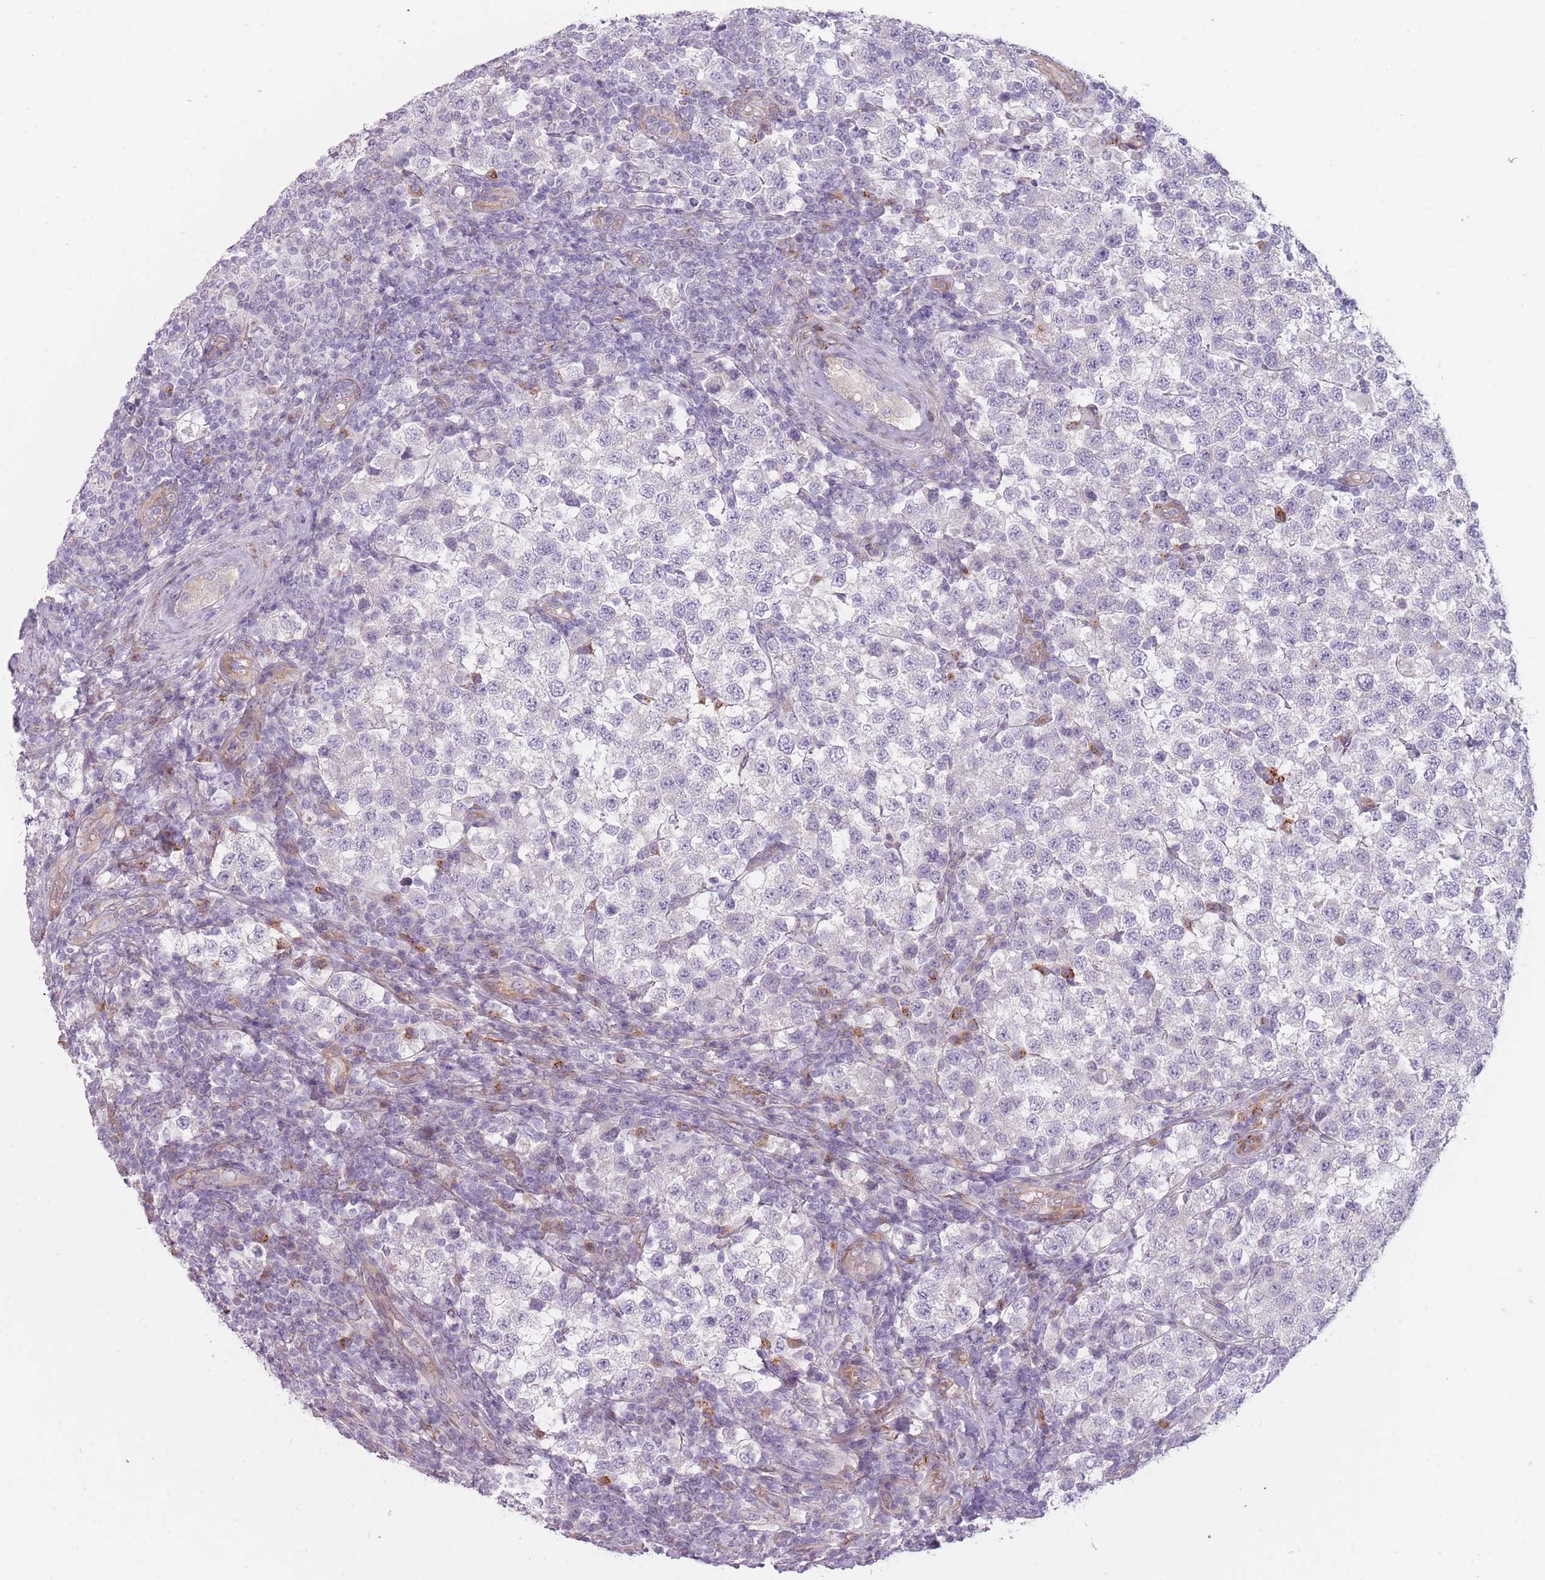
{"staining": {"intensity": "negative", "quantity": "none", "location": "none"}, "tissue": "testis cancer", "cell_type": "Tumor cells", "image_type": "cancer", "snomed": [{"axis": "morphology", "description": "Seminoma, NOS"}, {"axis": "topography", "description": "Testis"}], "caption": "Histopathology image shows no significant protein staining in tumor cells of seminoma (testis). (DAB (3,3'-diaminobenzidine) immunohistochemistry with hematoxylin counter stain).", "gene": "PGRMC2", "patient": {"sex": "male", "age": 34}}